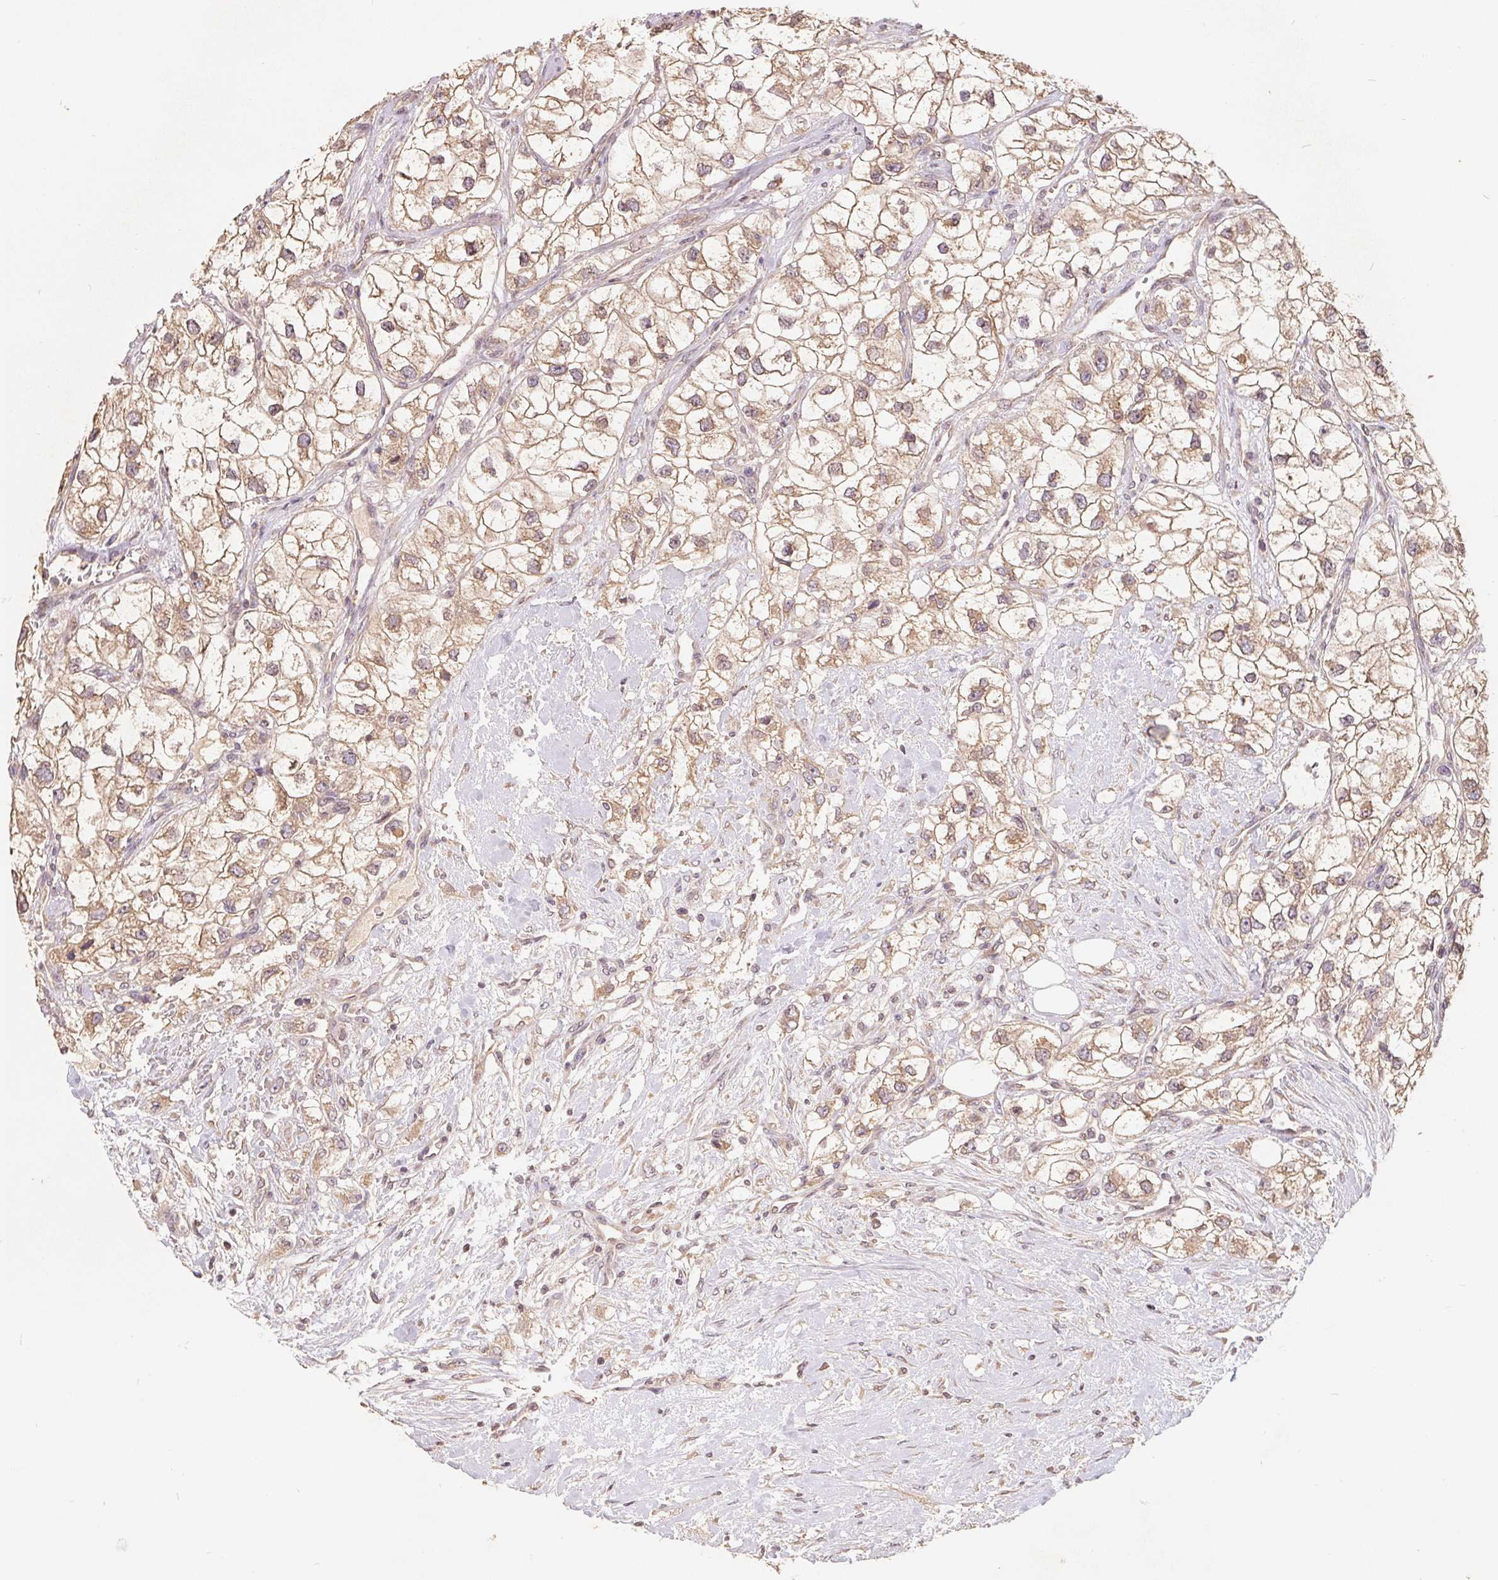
{"staining": {"intensity": "weak", "quantity": ">75%", "location": "cytoplasmic/membranous"}, "tissue": "renal cancer", "cell_type": "Tumor cells", "image_type": "cancer", "snomed": [{"axis": "morphology", "description": "Adenocarcinoma, NOS"}, {"axis": "topography", "description": "Kidney"}], "caption": "Protein analysis of adenocarcinoma (renal) tissue exhibits weak cytoplasmic/membranous positivity in about >75% of tumor cells. (DAB IHC, brown staining for protein, blue staining for nuclei).", "gene": "CDIPT", "patient": {"sex": "male", "age": 59}}